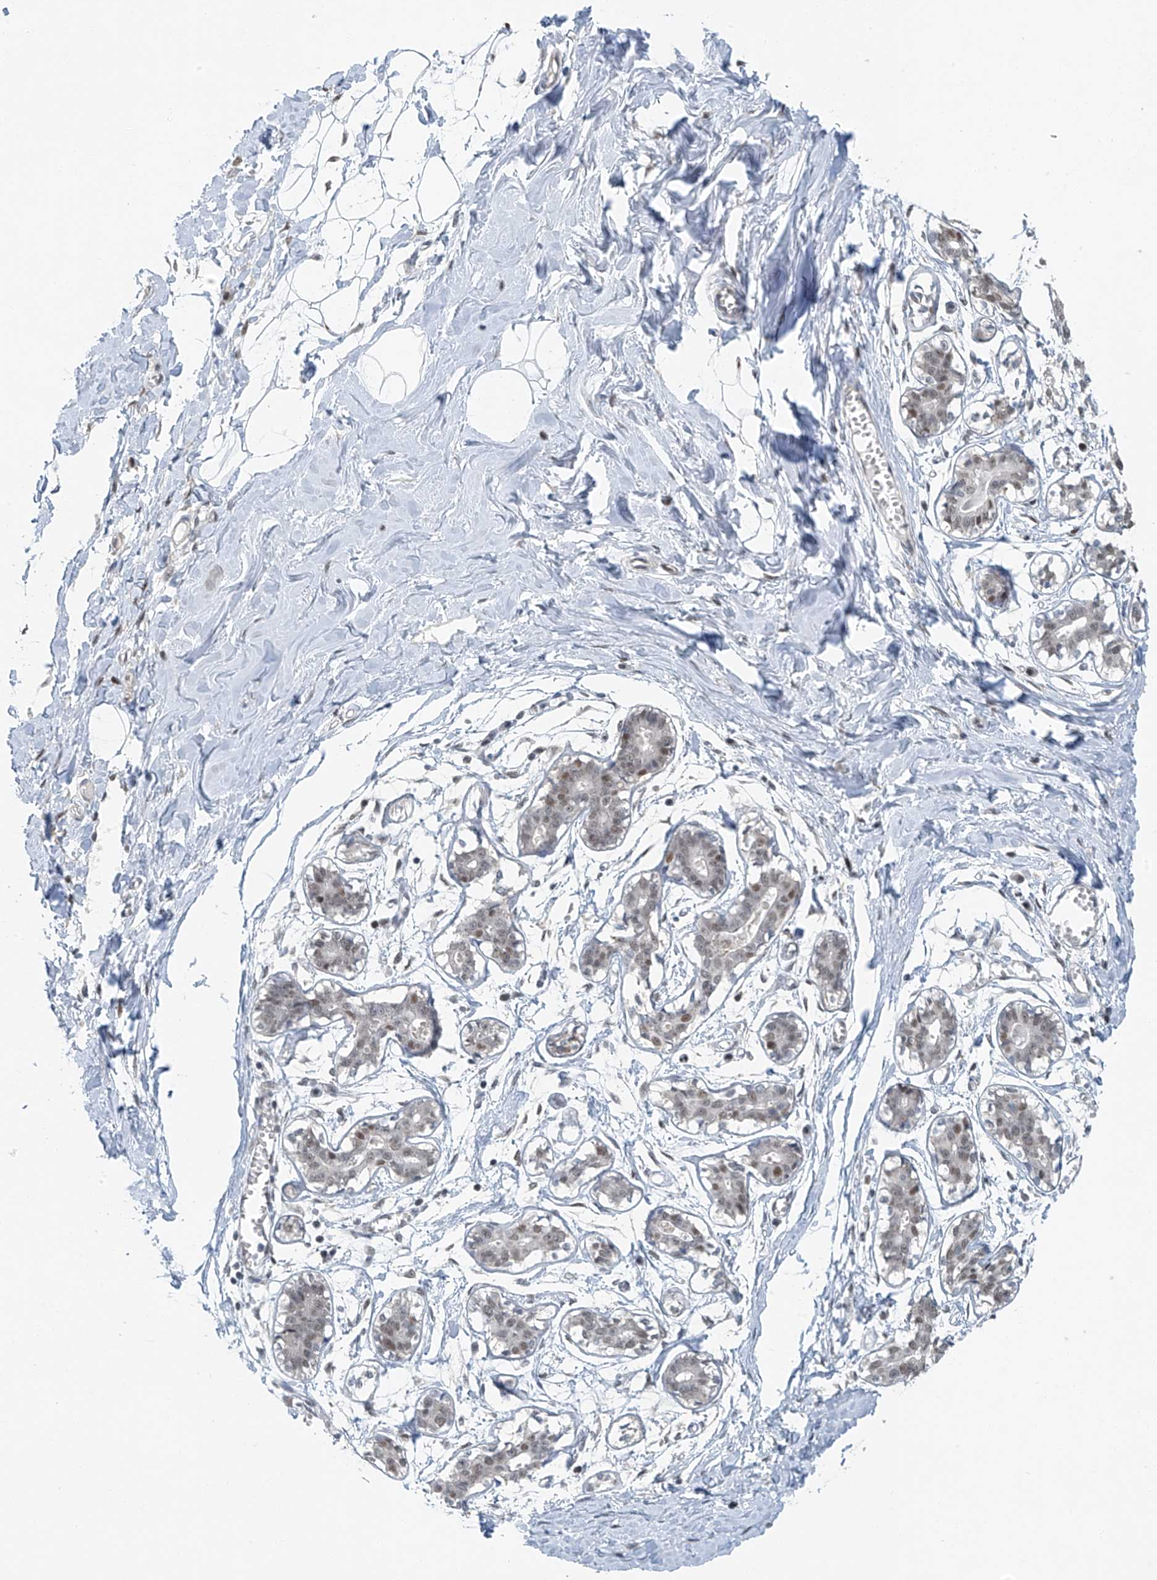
{"staining": {"intensity": "negative", "quantity": "none", "location": "none"}, "tissue": "breast", "cell_type": "Adipocytes", "image_type": "normal", "snomed": [{"axis": "morphology", "description": "Normal tissue, NOS"}, {"axis": "topography", "description": "Breast"}], "caption": "DAB (3,3'-diaminobenzidine) immunohistochemical staining of unremarkable human breast demonstrates no significant staining in adipocytes.", "gene": "TAF8", "patient": {"sex": "female", "age": 27}}